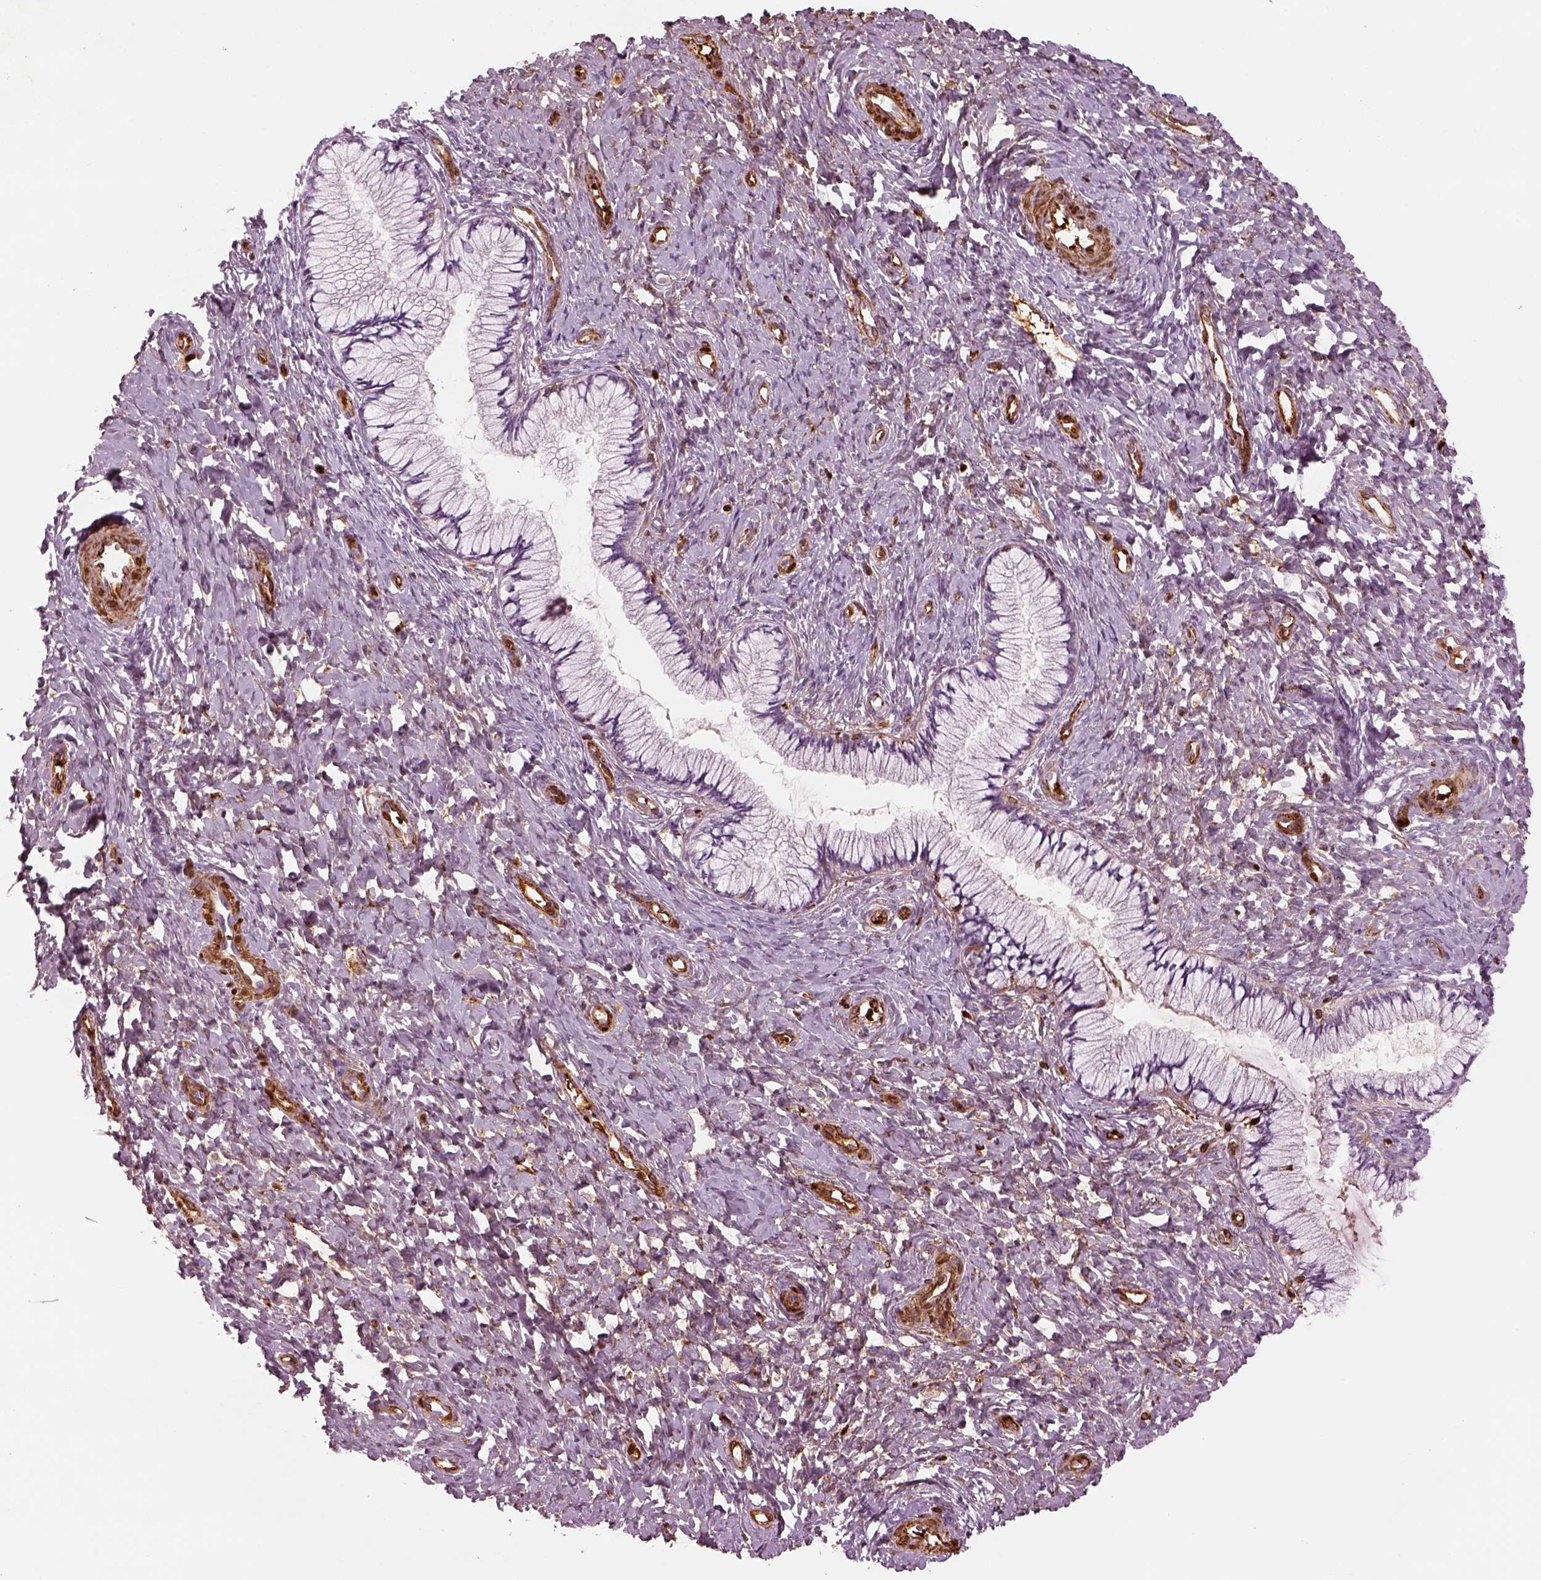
{"staining": {"intensity": "negative", "quantity": "none", "location": "none"}, "tissue": "cervix", "cell_type": "Glandular cells", "image_type": "normal", "snomed": [{"axis": "morphology", "description": "Normal tissue, NOS"}, {"axis": "topography", "description": "Cervix"}], "caption": "A high-resolution histopathology image shows immunohistochemistry (IHC) staining of normal cervix, which exhibits no significant positivity in glandular cells.", "gene": "PABPC1L2A", "patient": {"sex": "female", "age": 37}}